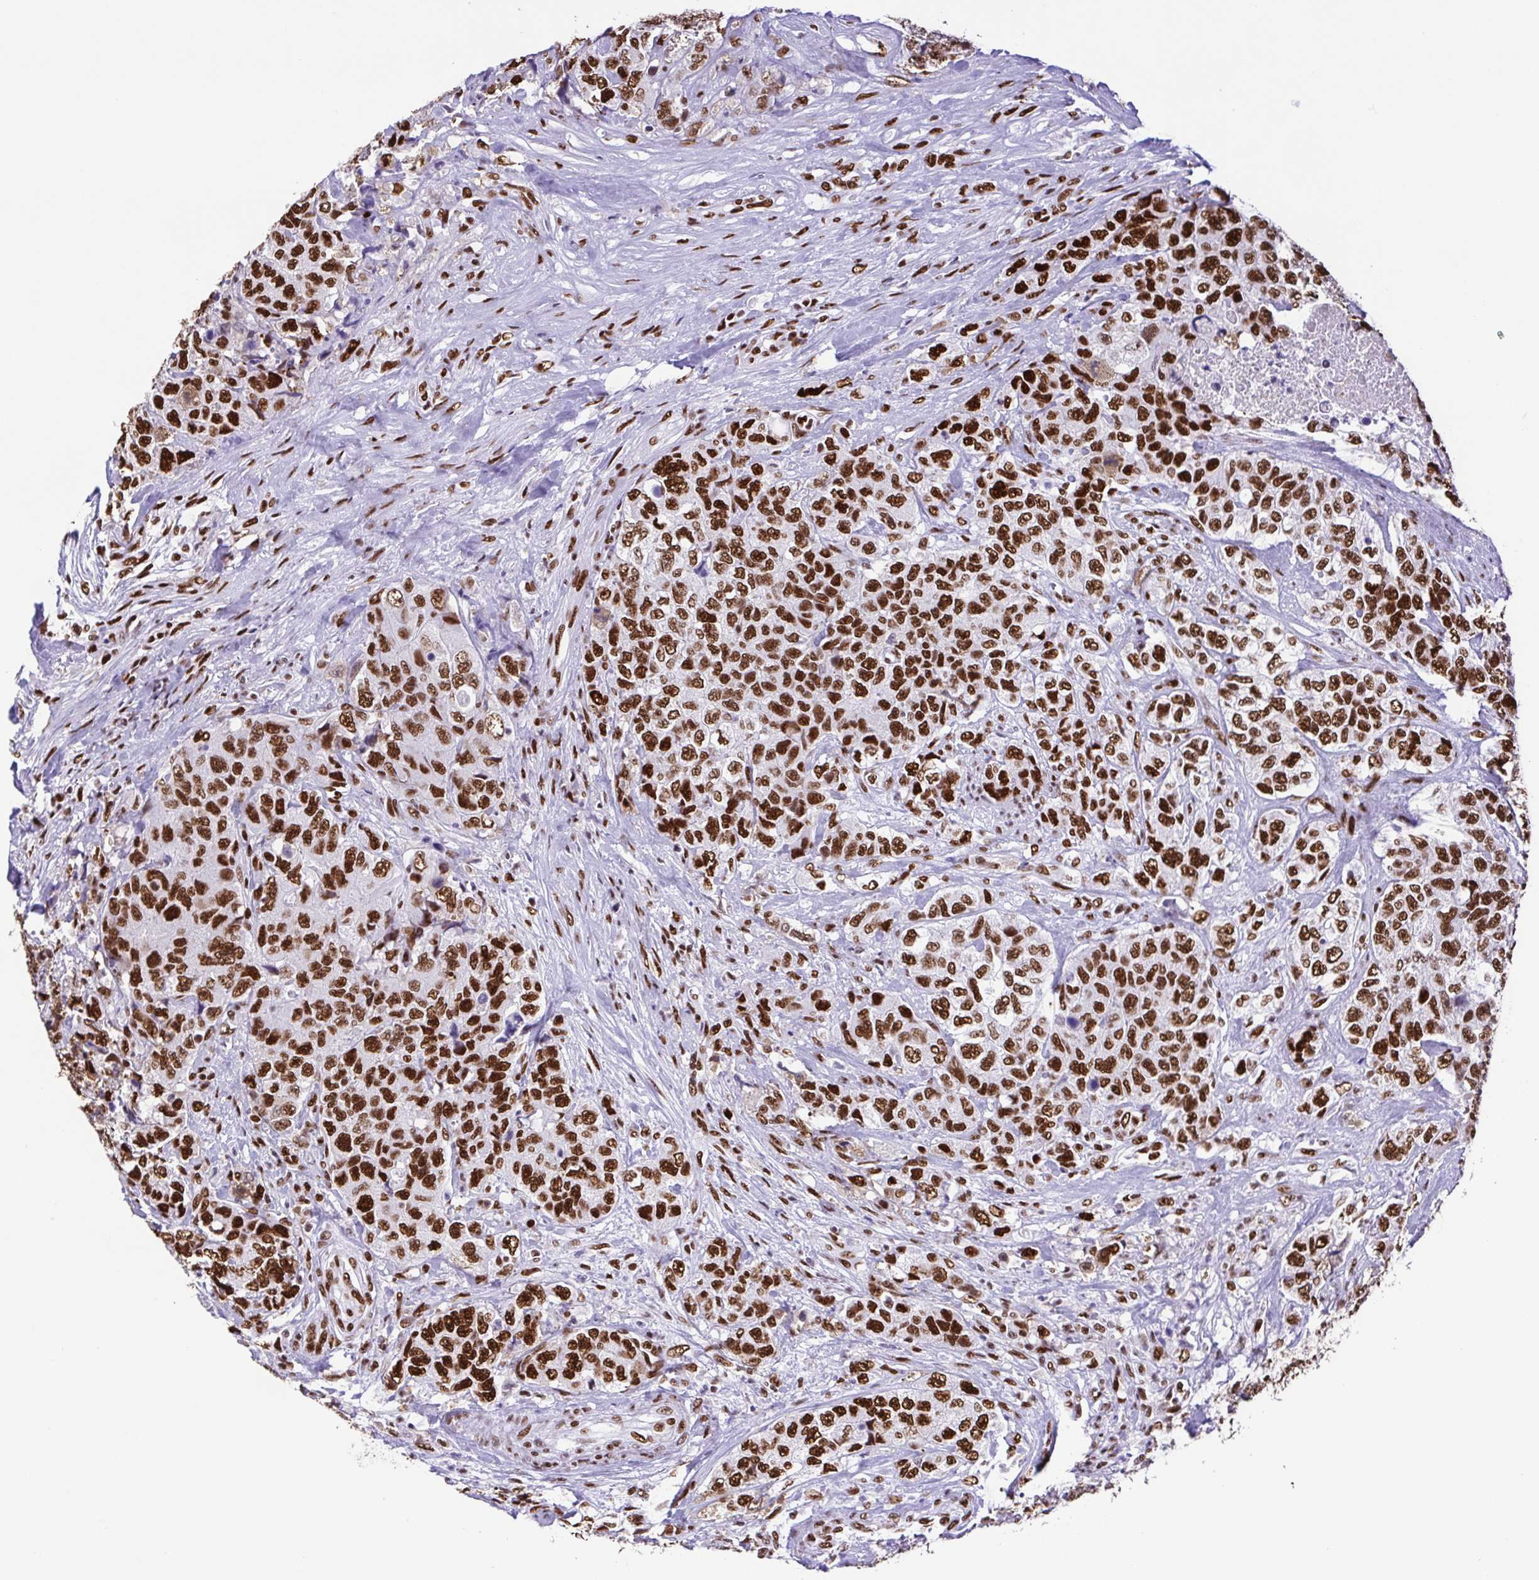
{"staining": {"intensity": "strong", "quantity": ">75%", "location": "nuclear"}, "tissue": "urothelial cancer", "cell_type": "Tumor cells", "image_type": "cancer", "snomed": [{"axis": "morphology", "description": "Urothelial carcinoma, High grade"}, {"axis": "topography", "description": "Urinary bladder"}], "caption": "Immunohistochemical staining of human urothelial cancer shows high levels of strong nuclear staining in about >75% of tumor cells.", "gene": "TRIM28", "patient": {"sex": "female", "age": 78}}